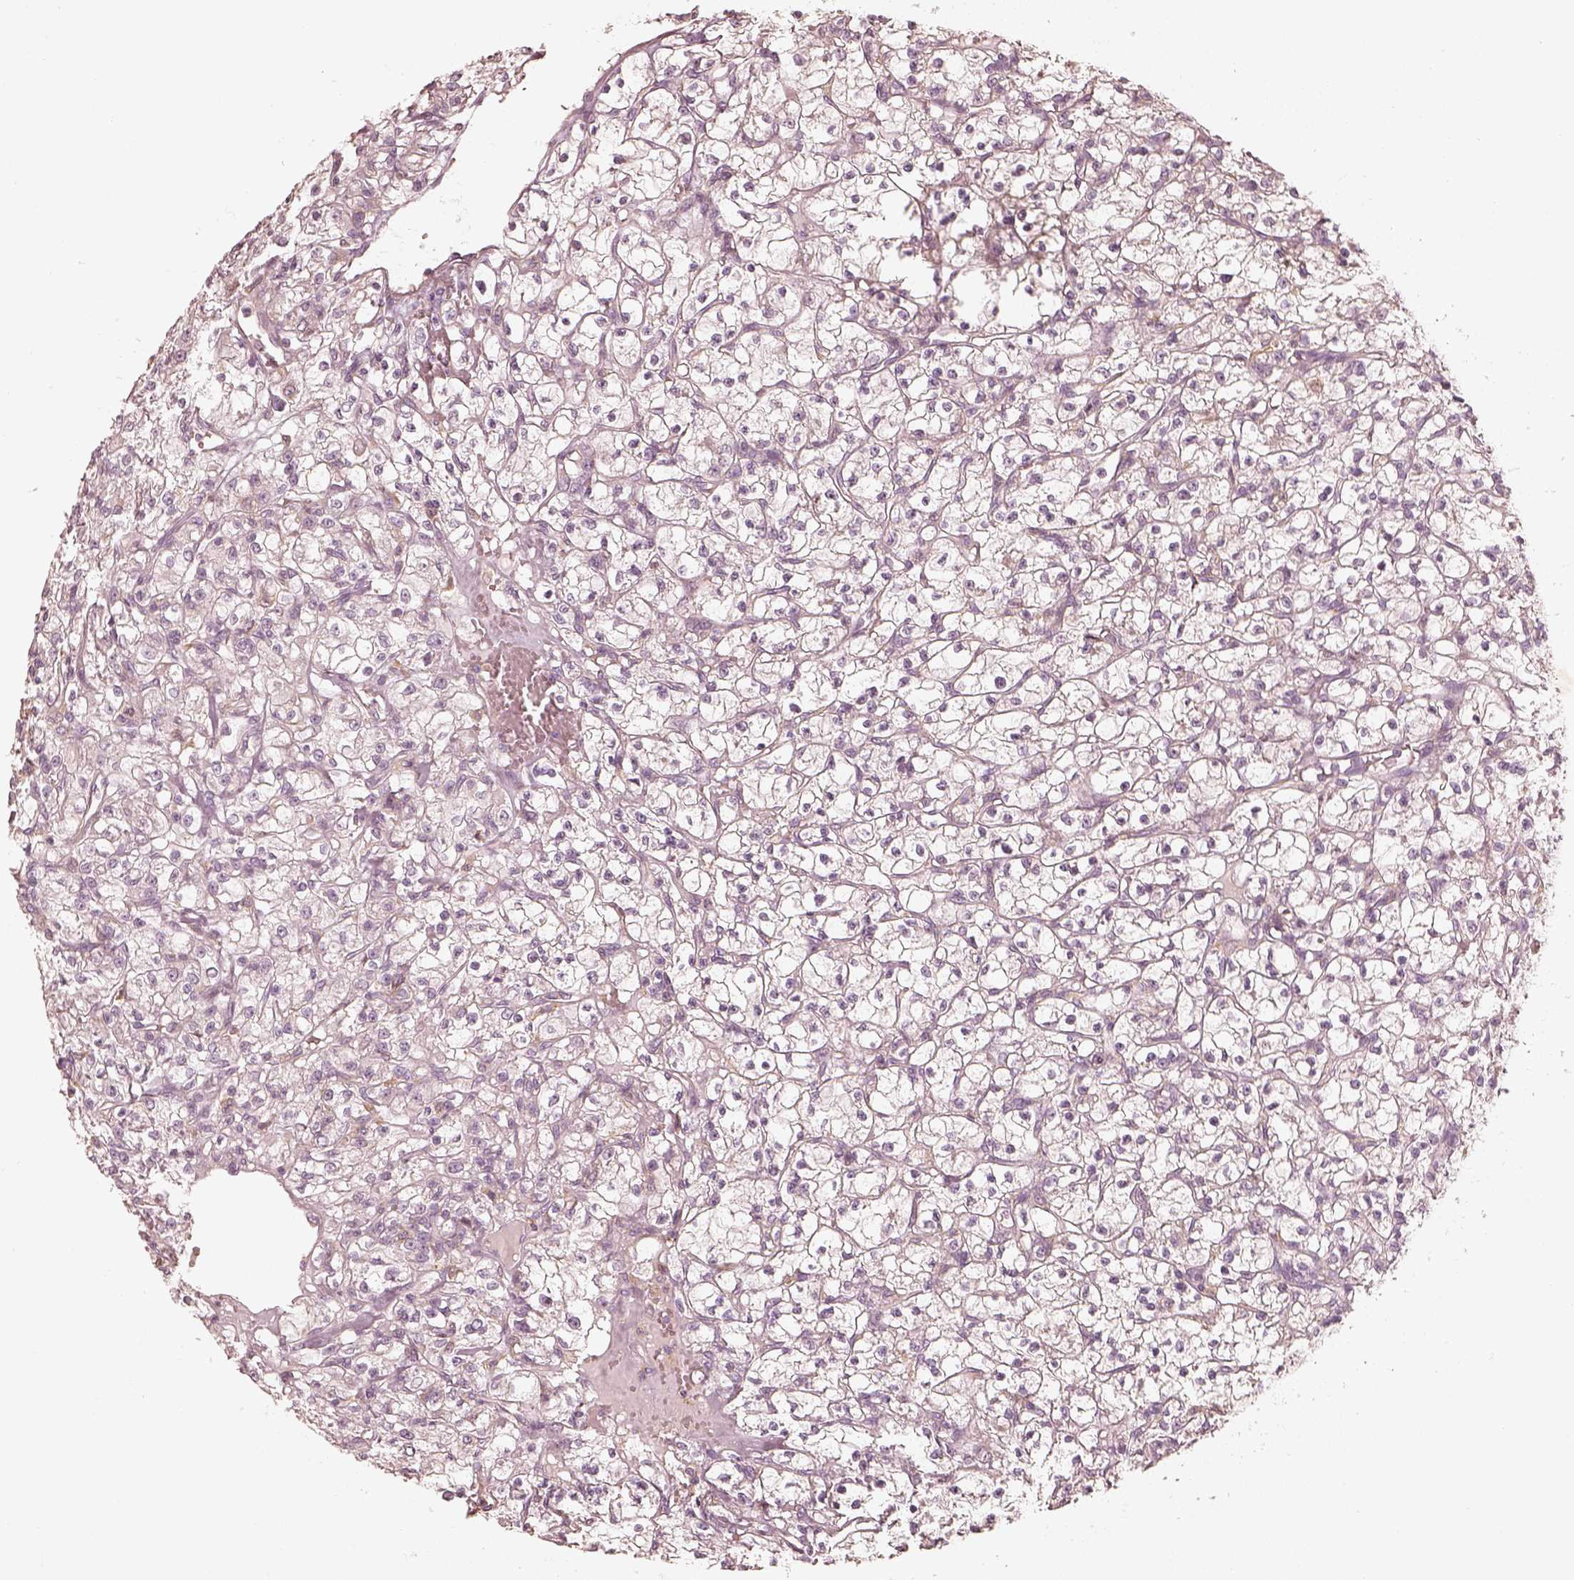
{"staining": {"intensity": "negative", "quantity": "none", "location": "none"}, "tissue": "renal cancer", "cell_type": "Tumor cells", "image_type": "cancer", "snomed": [{"axis": "morphology", "description": "Adenocarcinoma, NOS"}, {"axis": "topography", "description": "Kidney"}], "caption": "DAB immunohistochemical staining of human adenocarcinoma (renal) shows no significant staining in tumor cells.", "gene": "FMNL2", "patient": {"sex": "female", "age": 59}}